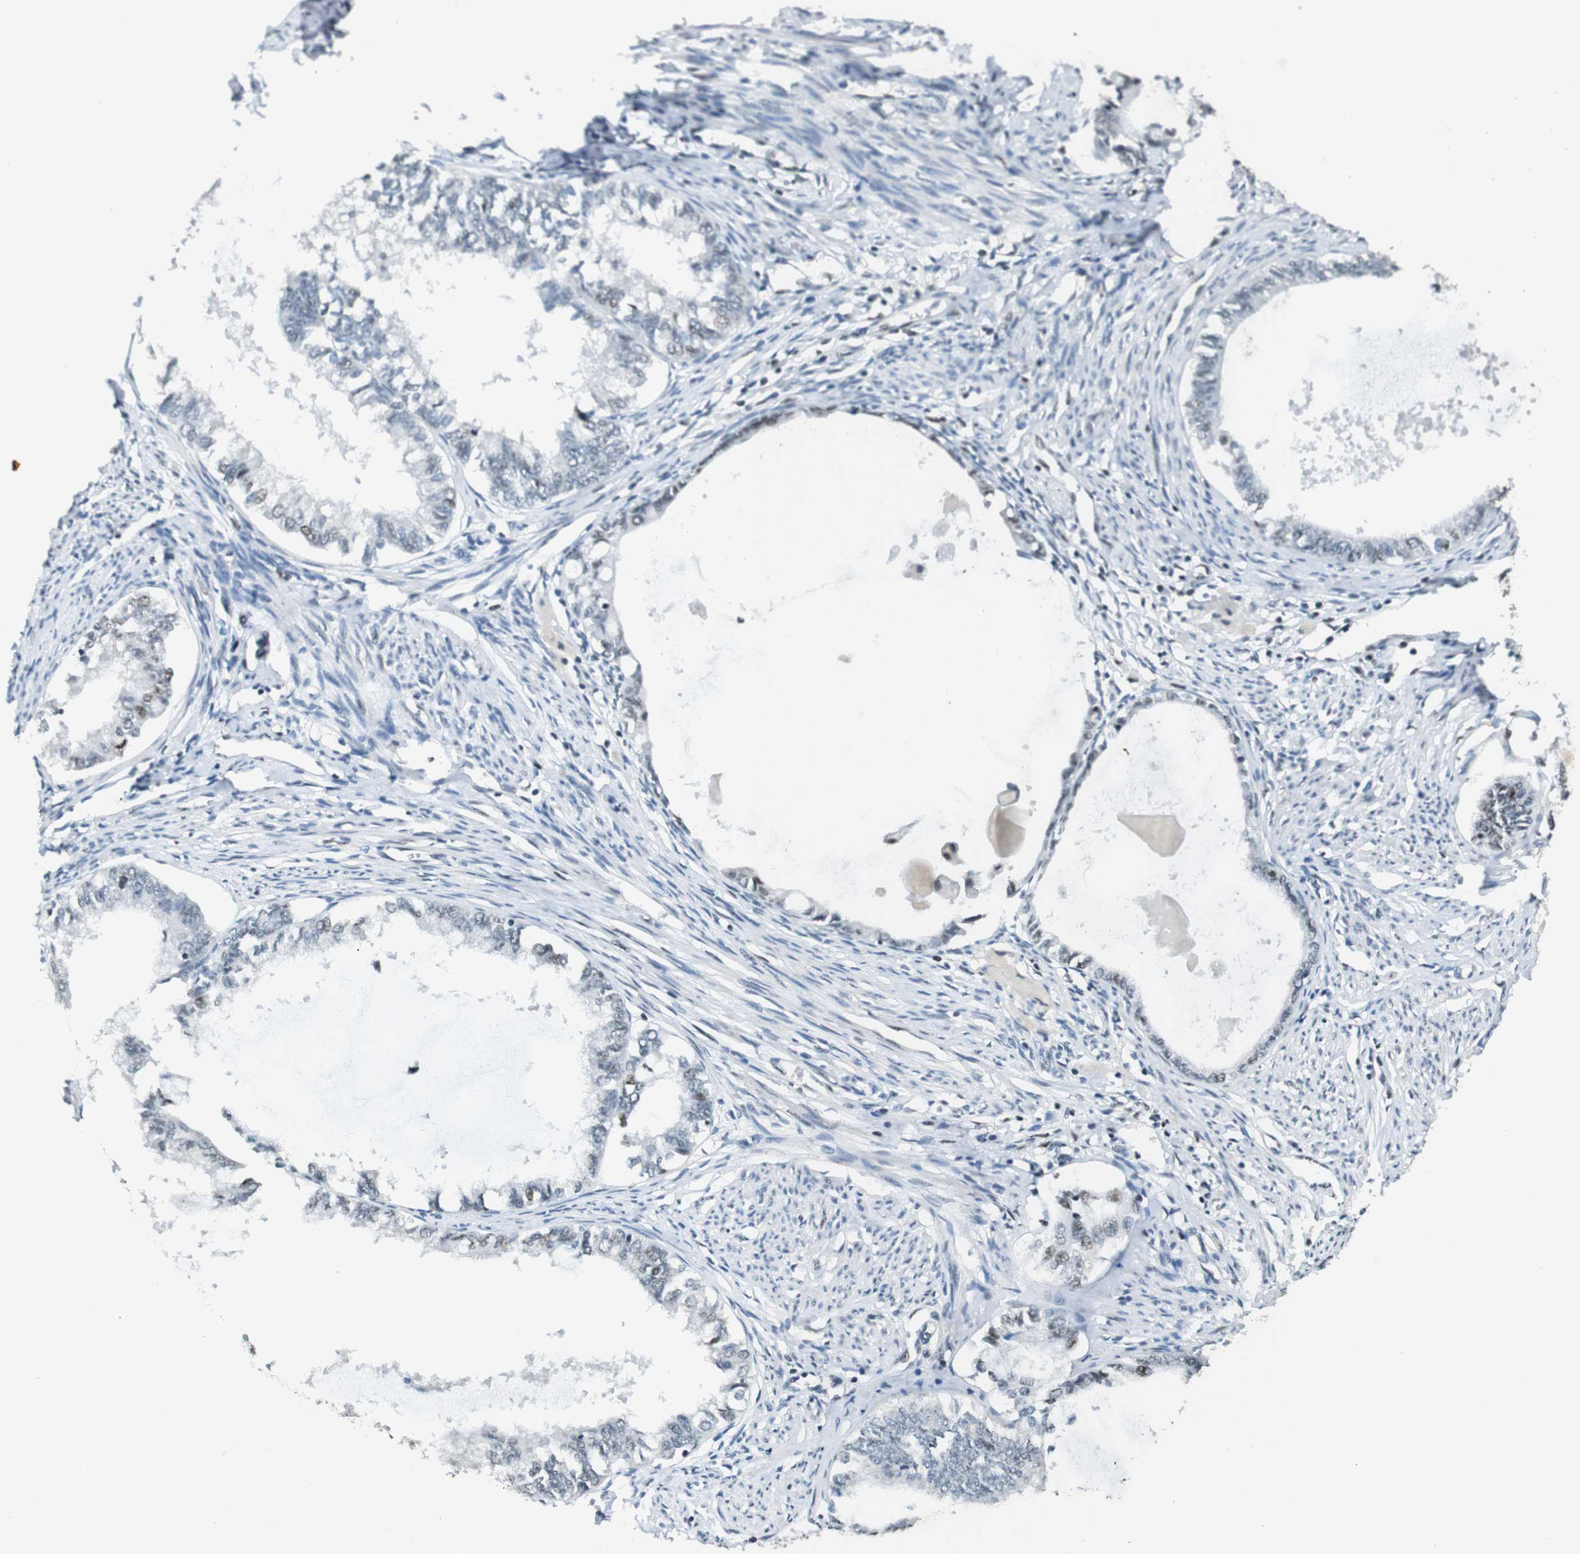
{"staining": {"intensity": "weak", "quantity": "<25%", "location": "nuclear"}, "tissue": "endometrial cancer", "cell_type": "Tumor cells", "image_type": "cancer", "snomed": [{"axis": "morphology", "description": "Adenocarcinoma, NOS"}, {"axis": "topography", "description": "Endometrium"}], "caption": "Protein analysis of adenocarcinoma (endometrial) shows no significant positivity in tumor cells.", "gene": "CSNK2B", "patient": {"sex": "female", "age": 86}}